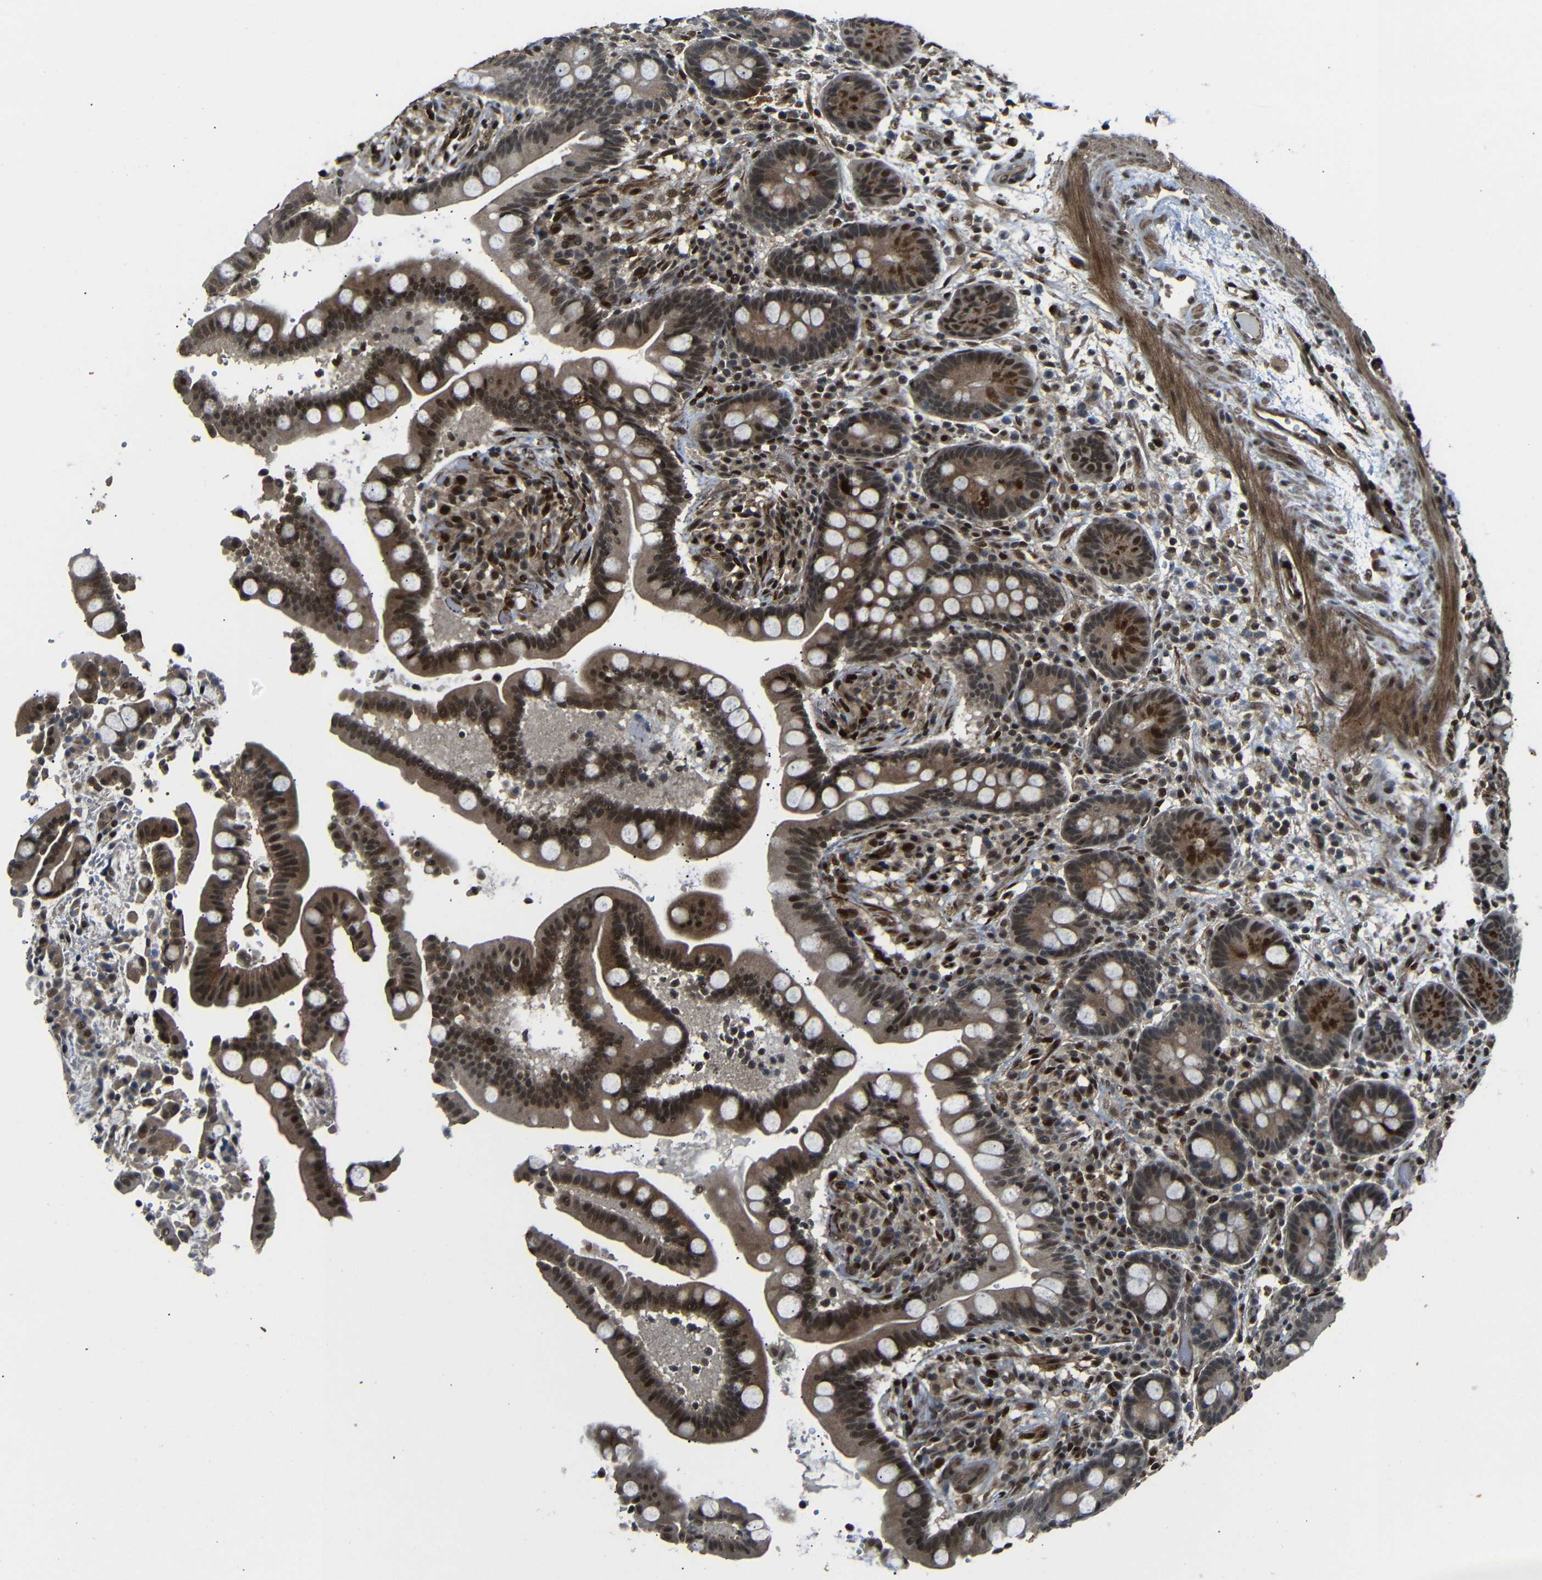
{"staining": {"intensity": "moderate", "quantity": ">75%", "location": "nuclear"}, "tissue": "colon", "cell_type": "Endothelial cells", "image_type": "normal", "snomed": [{"axis": "morphology", "description": "Normal tissue, NOS"}, {"axis": "topography", "description": "Colon"}], "caption": "A high-resolution photomicrograph shows IHC staining of unremarkable colon, which displays moderate nuclear staining in about >75% of endothelial cells.", "gene": "TBX2", "patient": {"sex": "male", "age": 73}}